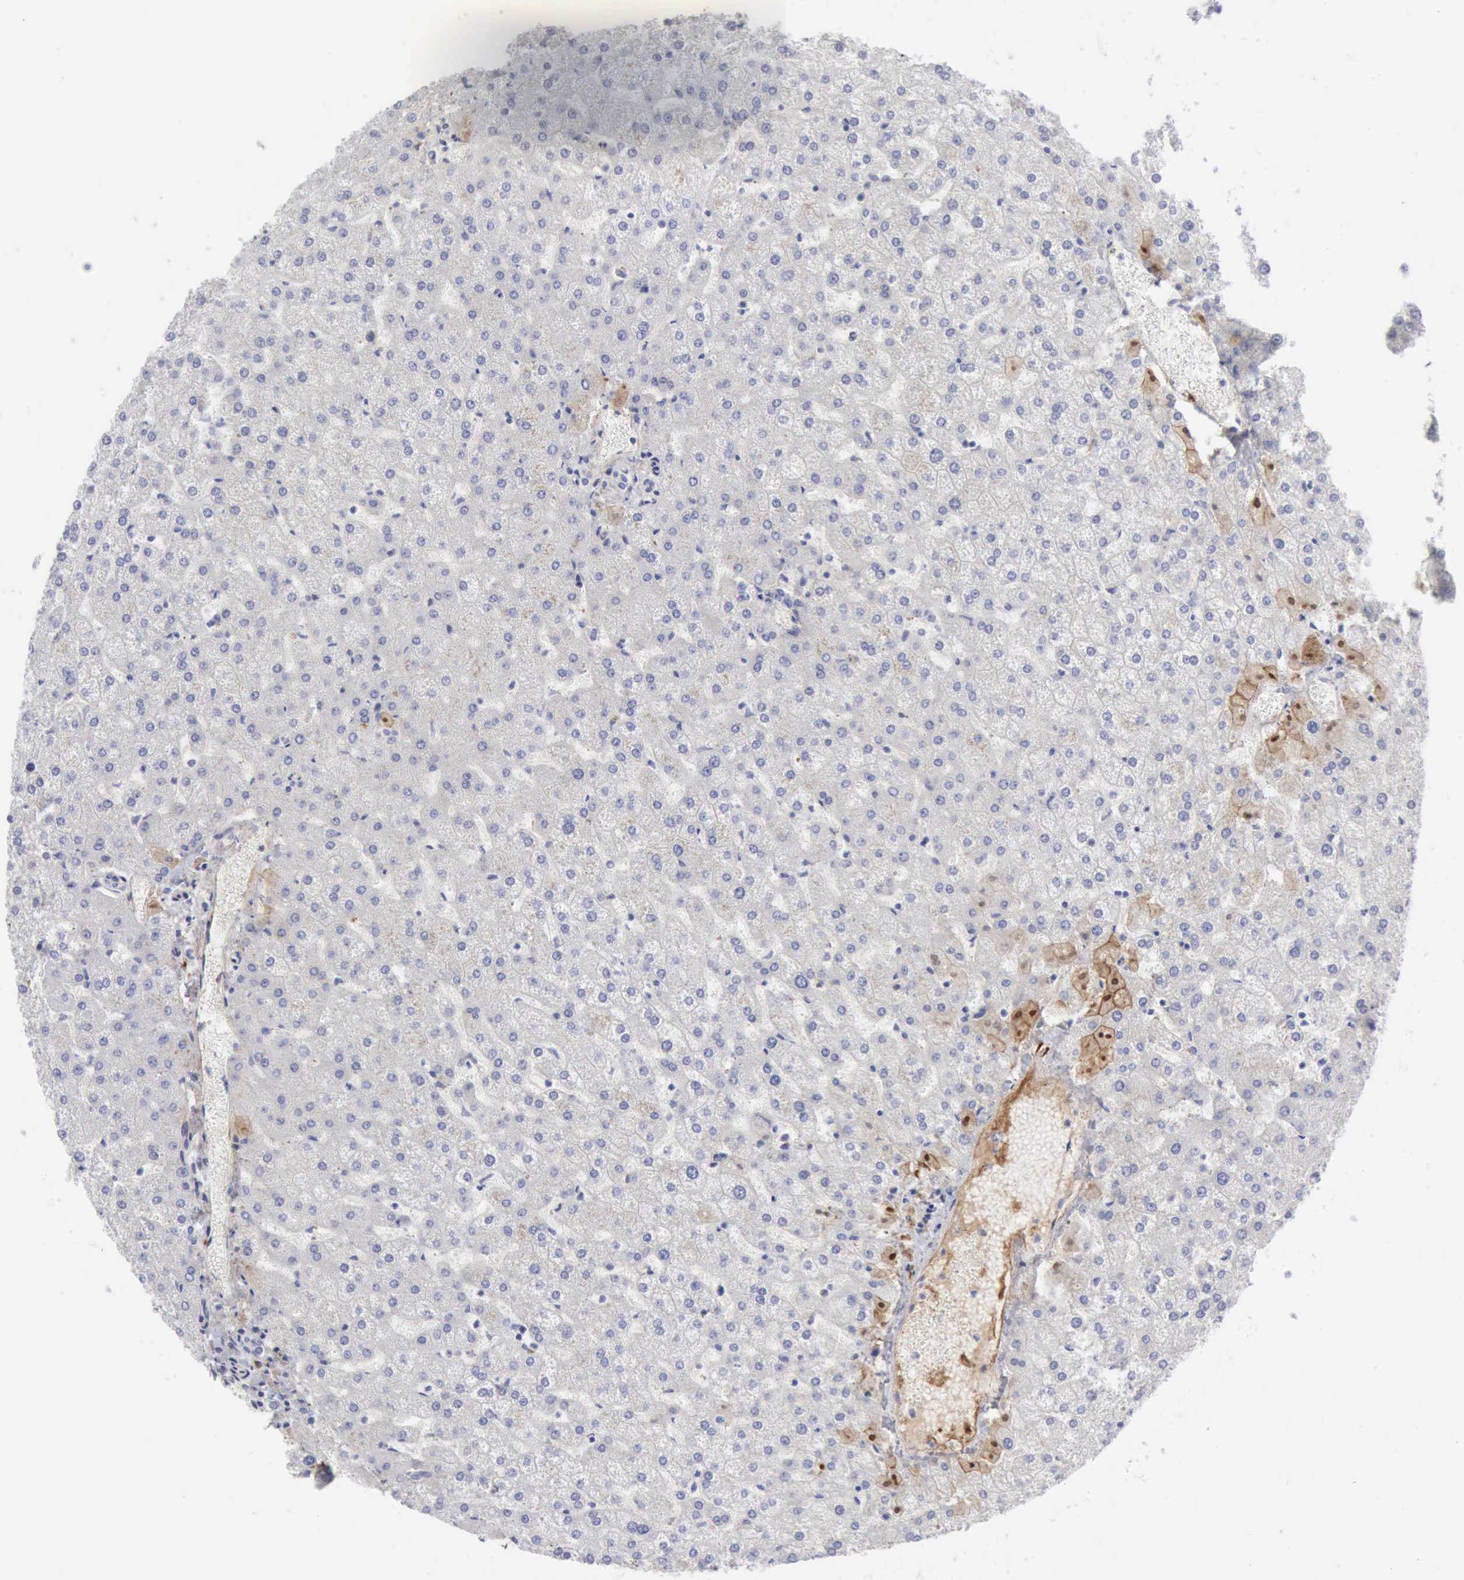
{"staining": {"intensity": "negative", "quantity": "none", "location": "none"}, "tissue": "liver", "cell_type": "Cholangiocytes", "image_type": "normal", "snomed": [{"axis": "morphology", "description": "Normal tissue, NOS"}, {"axis": "topography", "description": "Liver"}], "caption": "Protein analysis of benign liver demonstrates no significant positivity in cholangiocytes. (IHC, brightfield microscopy, high magnification).", "gene": "TFRC", "patient": {"sex": "female", "age": 32}}